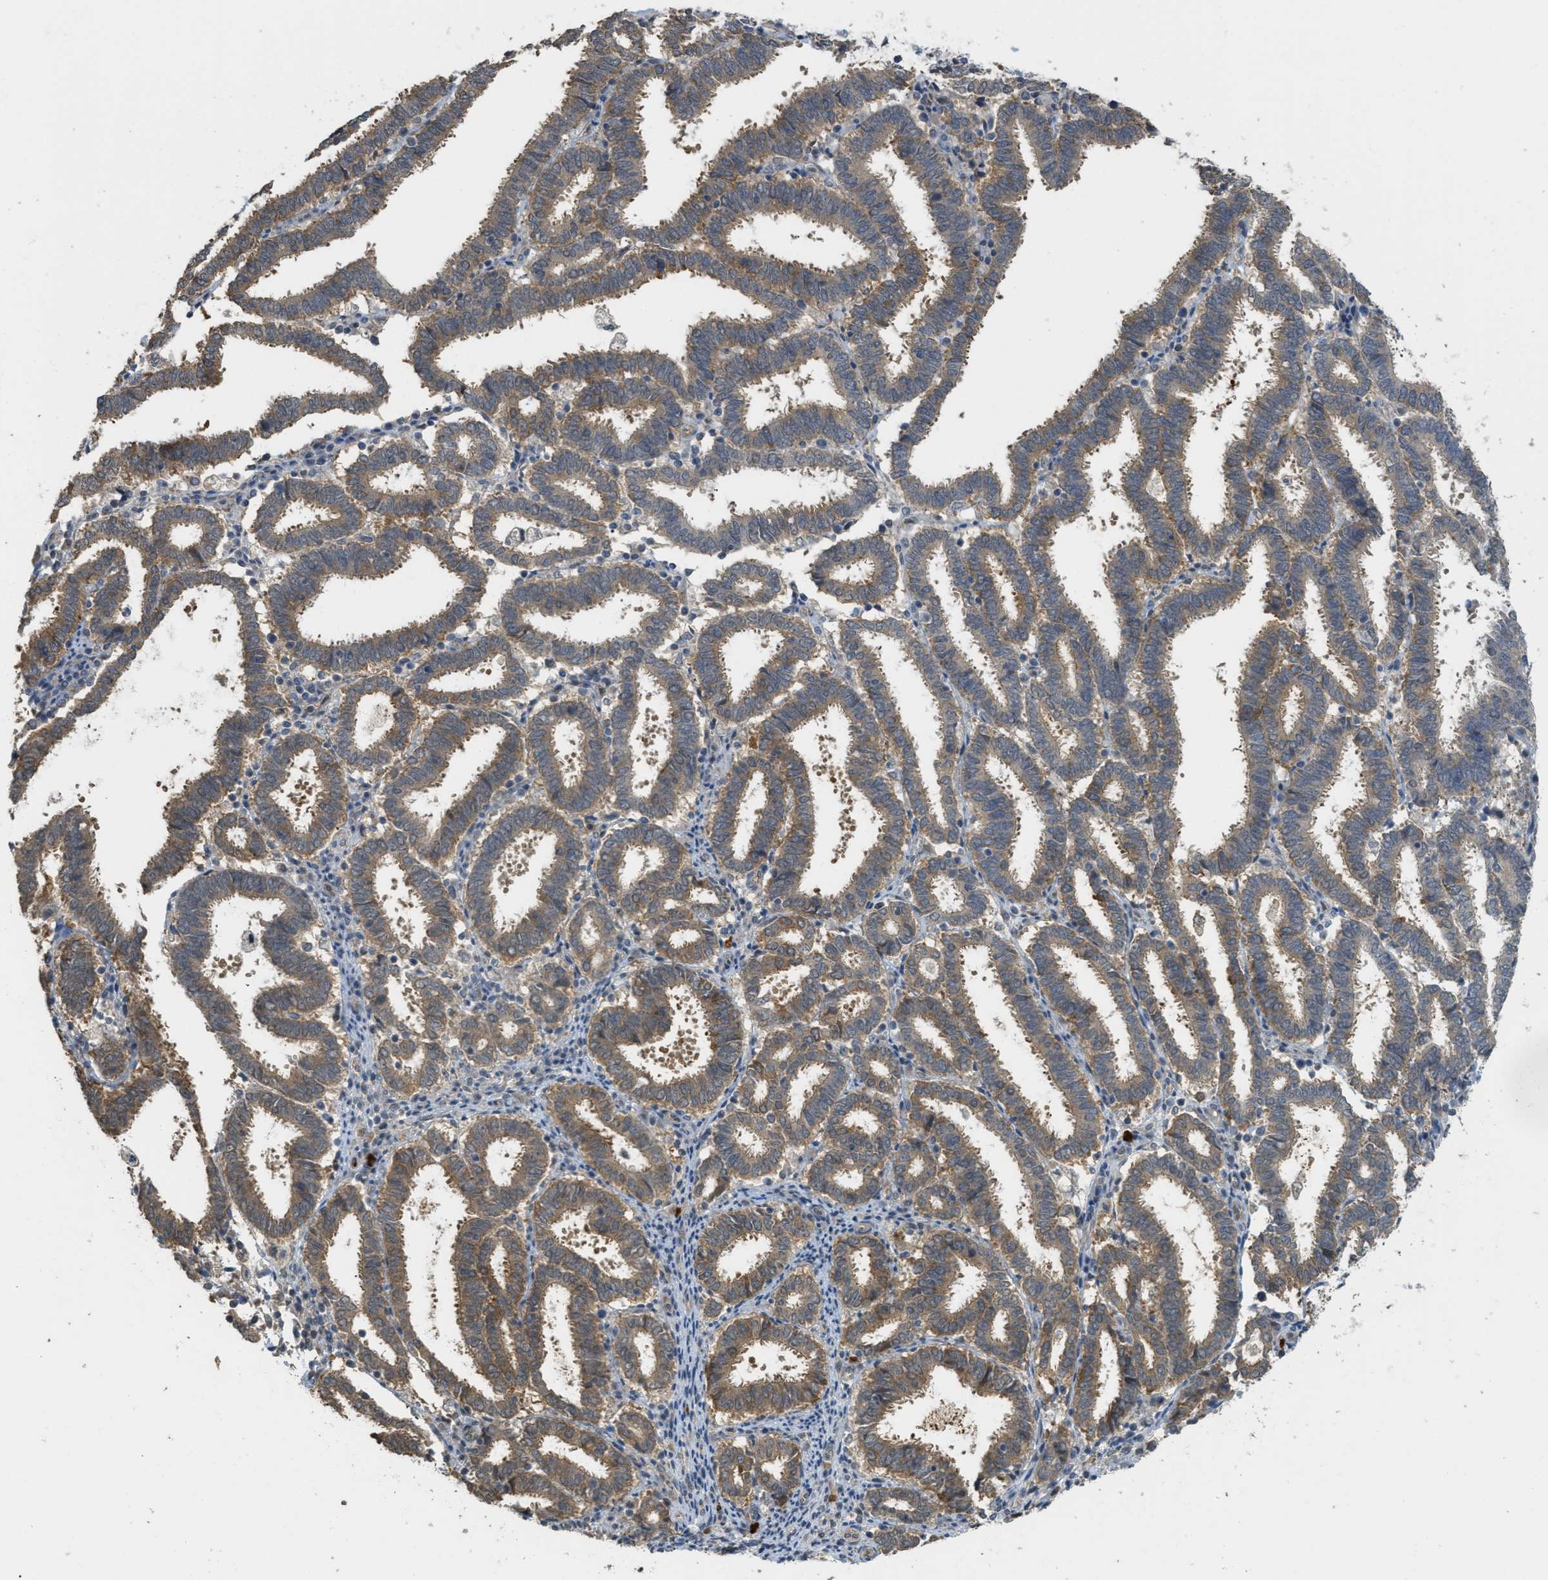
{"staining": {"intensity": "moderate", "quantity": ">75%", "location": "cytoplasmic/membranous"}, "tissue": "endometrial cancer", "cell_type": "Tumor cells", "image_type": "cancer", "snomed": [{"axis": "morphology", "description": "Adenocarcinoma, NOS"}, {"axis": "topography", "description": "Uterus"}], "caption": "Tumor cells exhibit medium levels of moderate cytoplasmic/membranous expression in approximately >75% of cells in human endometrial adenocarcinoma. (DAB (3,3'-diaminobenzidine) IHC with brightfield microscopy, high magnification).", "gene": "IGF2BP2", "patient": {"sex": "female", "age": 83}}